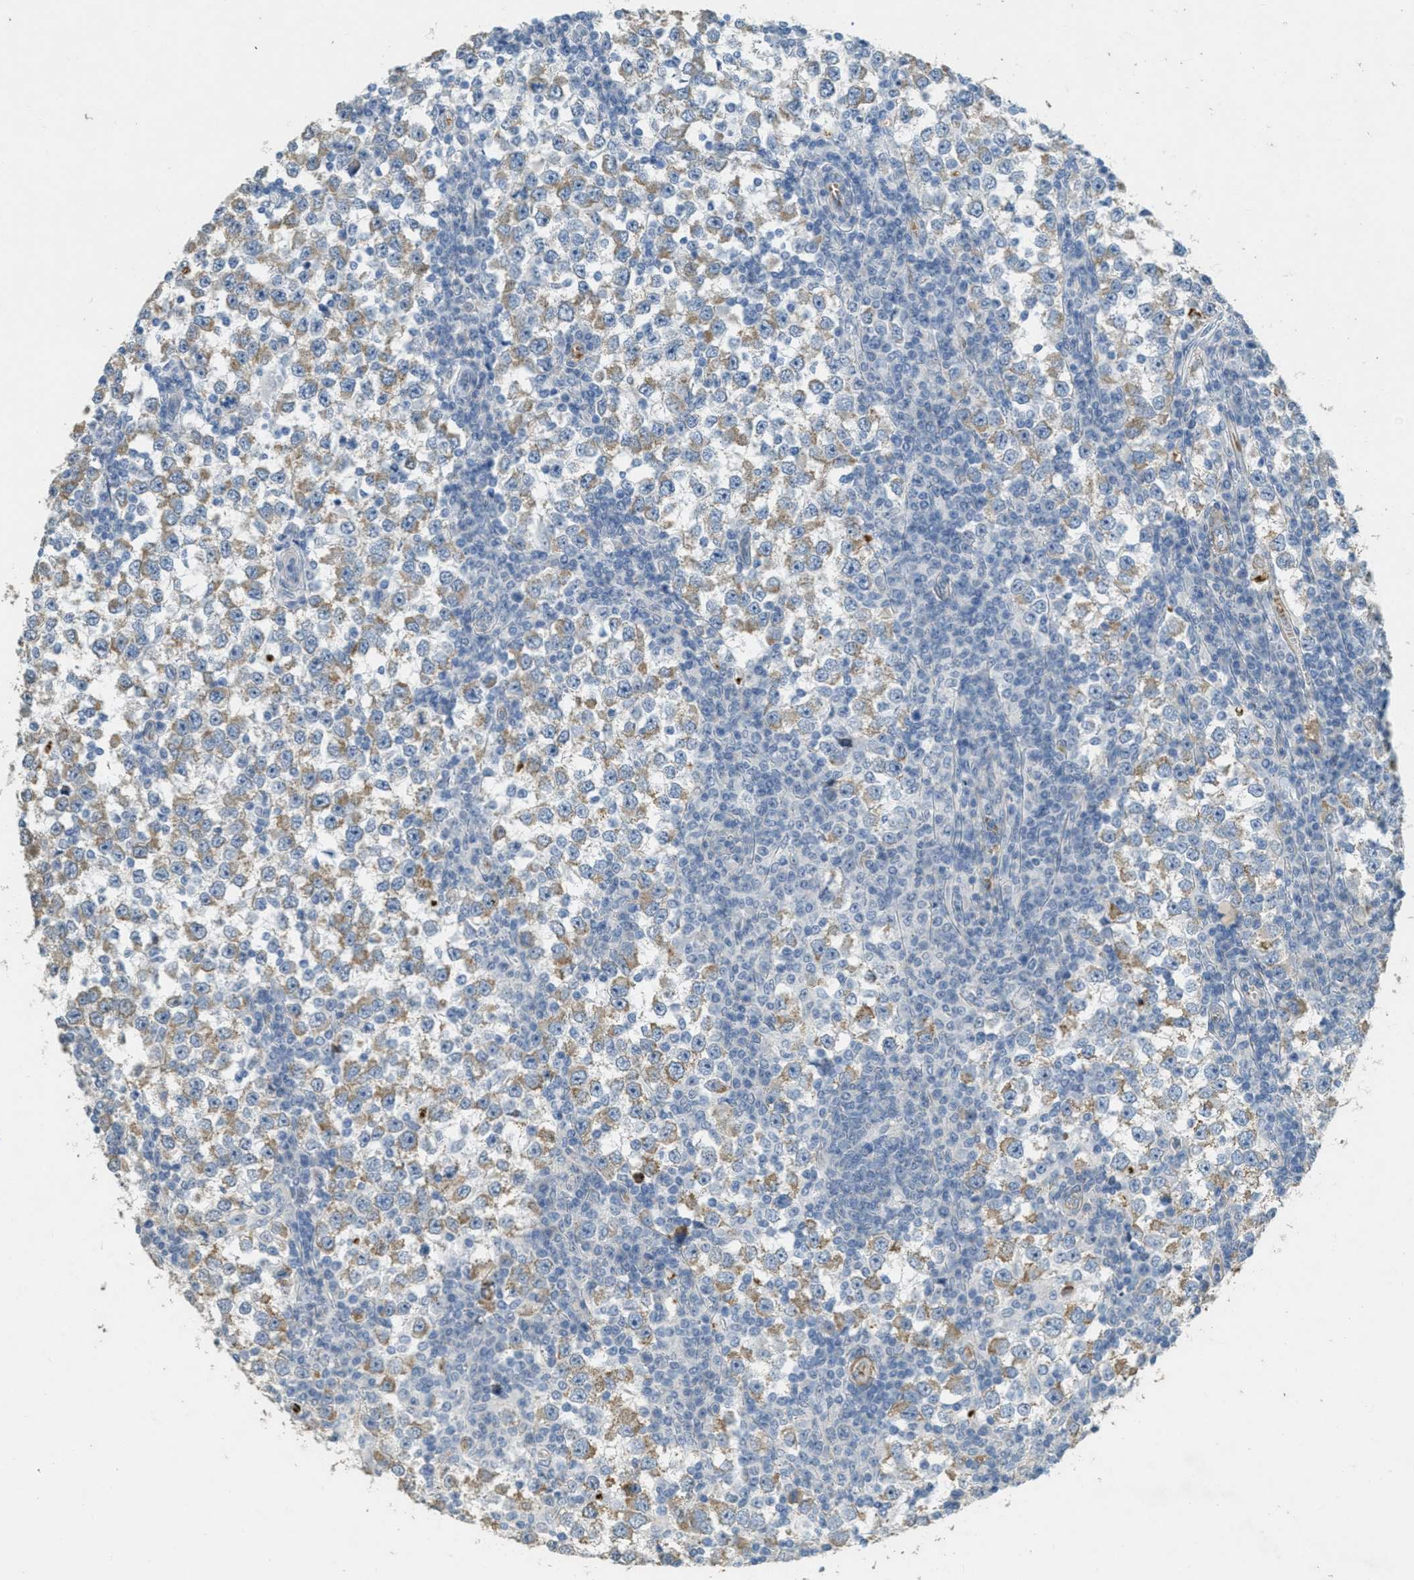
{"staining": {"intensity": "weak", "quantity": ">75%", "location": "cytoplasmic/membranous"}, "tissue": "testis cancer", "cell_type": "Tumor cells", "image_type": "cancer", "snomed": [{"axis": "morphology", "description": "Seminoma, NOS"}, {"axis": "topography", "description": "Testis"}], "caption": "Protein staining by immunohistochemistry exhibits weak cytoplasmic/membranous positivity in approximately >75% of tumor cells in seminoma (testis).", "gene": "MRS2", "patient": {"sex": "male", "age": 65}}